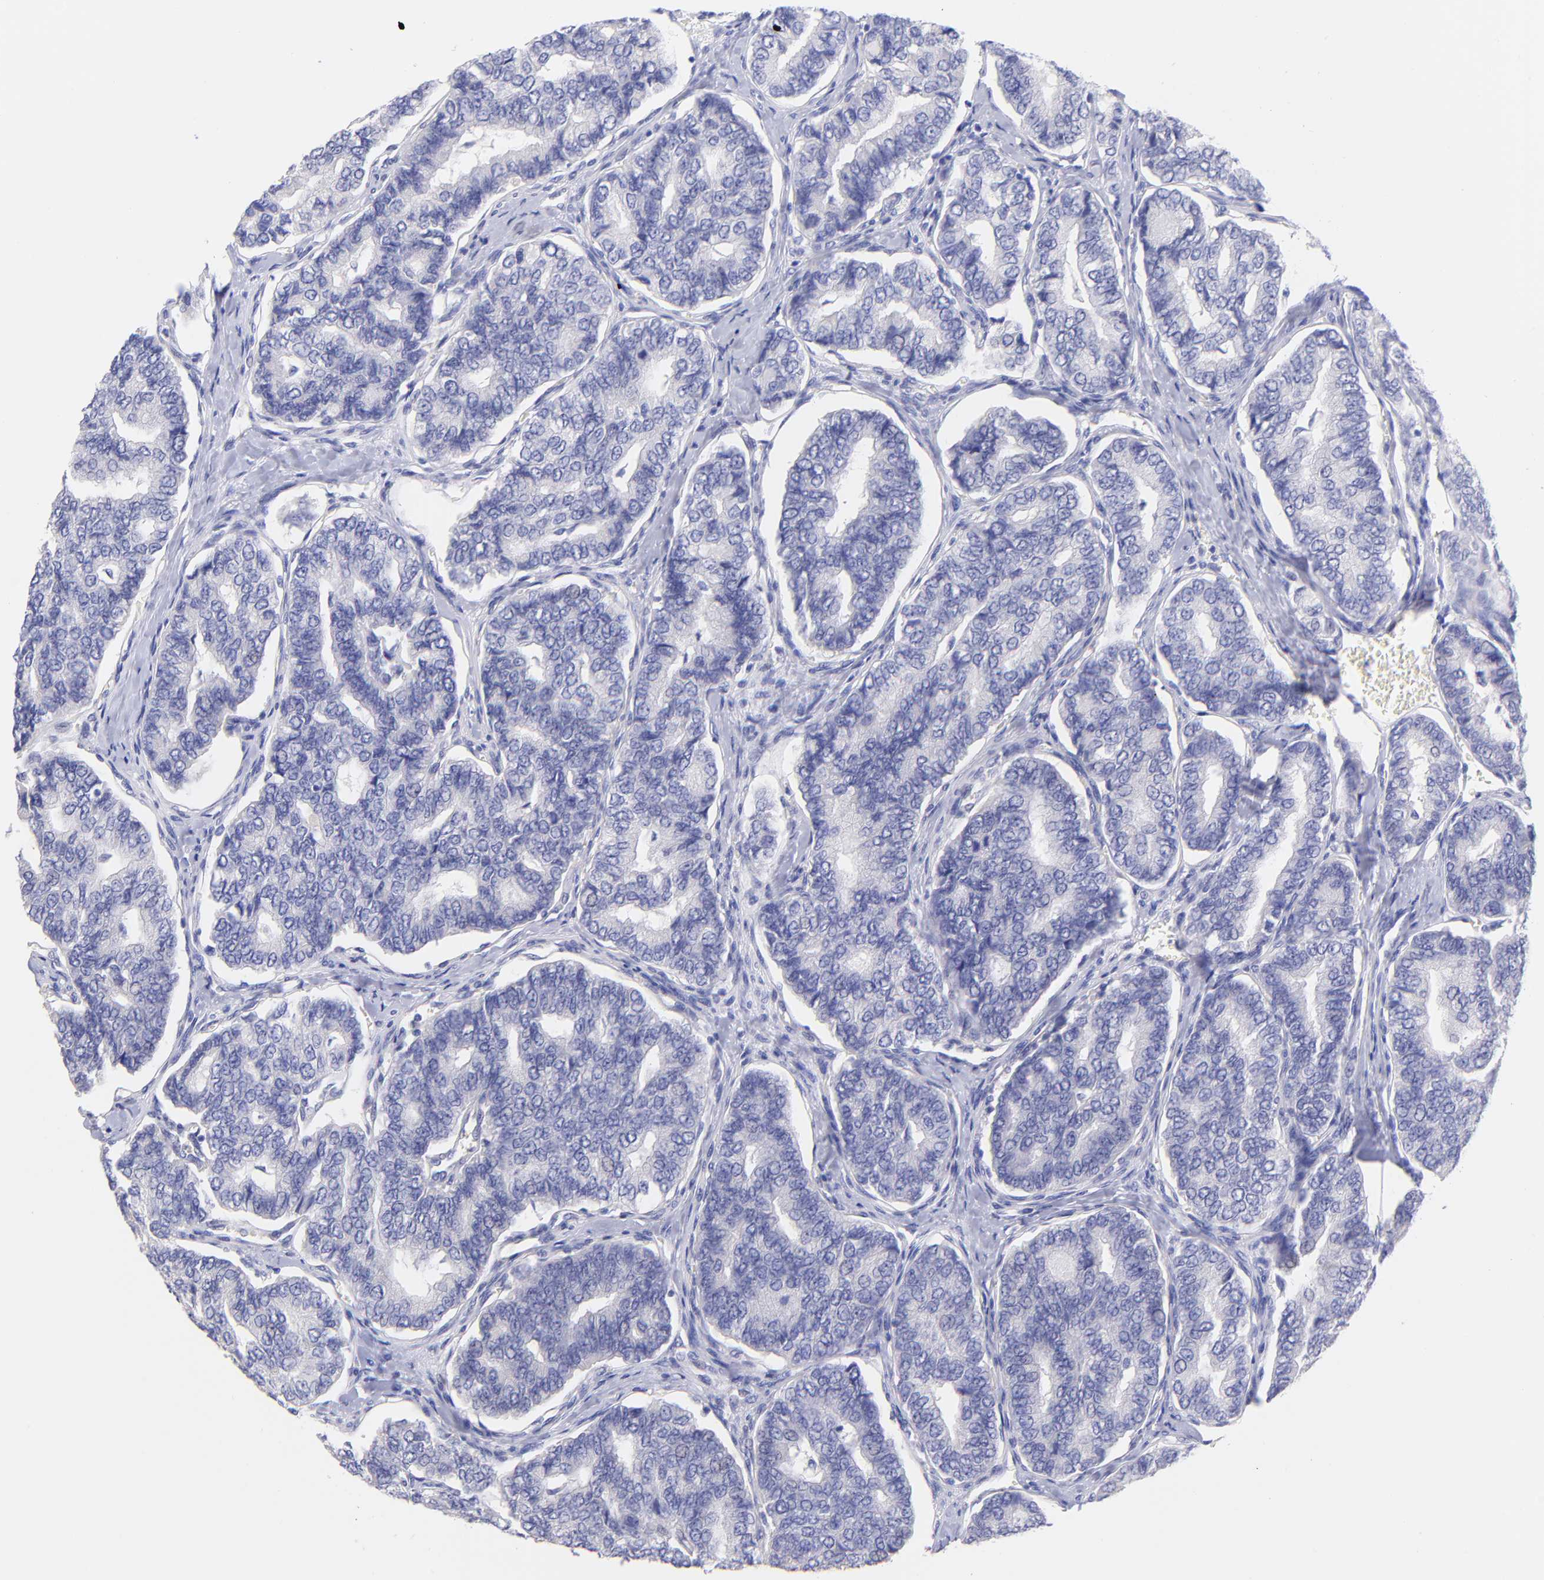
{"staining": {"intensity": "negative", "quantity": "none", "location": "none"}, "tissue": "thyroid cancer", "cell_type": "Tumor cells", "image_type": "cancer", "snomed": [{"axis": "morphology", "description": "Papillary adenocarcinoma, NOS"}, {"axis": "topography", "description": "Thyroid gland"}], "caption": "Papillary adenocarcinoma (thyroid) was stained to show a protein in brown. There is no significant staining in tumor cells. Nuclei are stained in blue.", "gene": "RAB3B", "patient": {"sex": "female", "age": 35}}